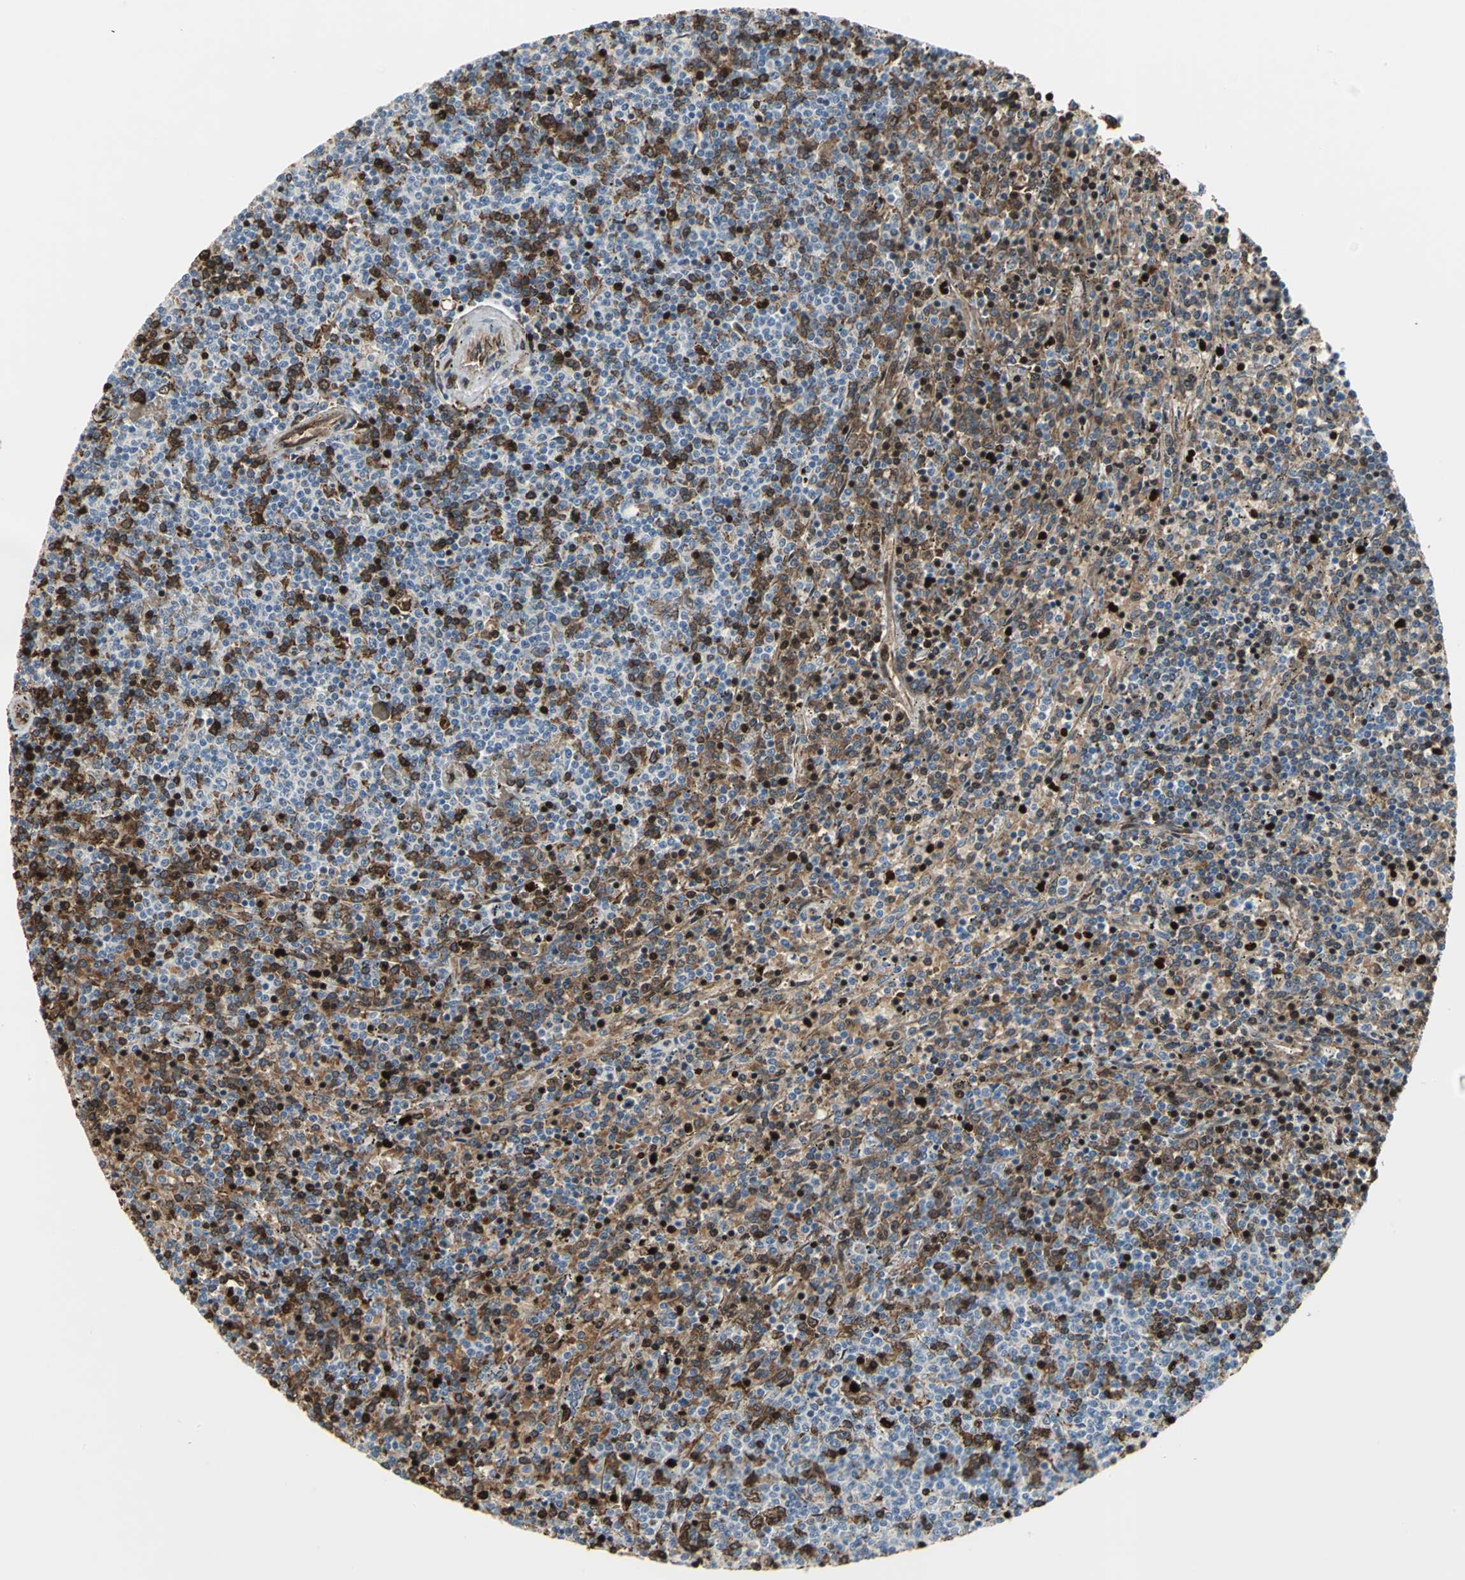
{"staining": {"intensity": "moderate", "quantity": "25%-75%", "location": "nuclear"}, "tissue": "lymphoma", "cell_type": "Tumor cells", "image_type": "cancer", "snomed": [{"axis": "morphology", "description": "Malignant lymphoma, non-Hodgkin's type, Low grade"}, {"axis": "topography", "description": "Spleen"}], "caption": "Malignant lymphoma, non-Hodgkin's type (low-grade) tissue exhibits moderate nuclear expression in about 25%-75% of tumor cells The protein of interest is shown in brown color, while the nuclei are stained blue.", "gene": "GLI3", "patient": {"sex": "female", "age": 50}}